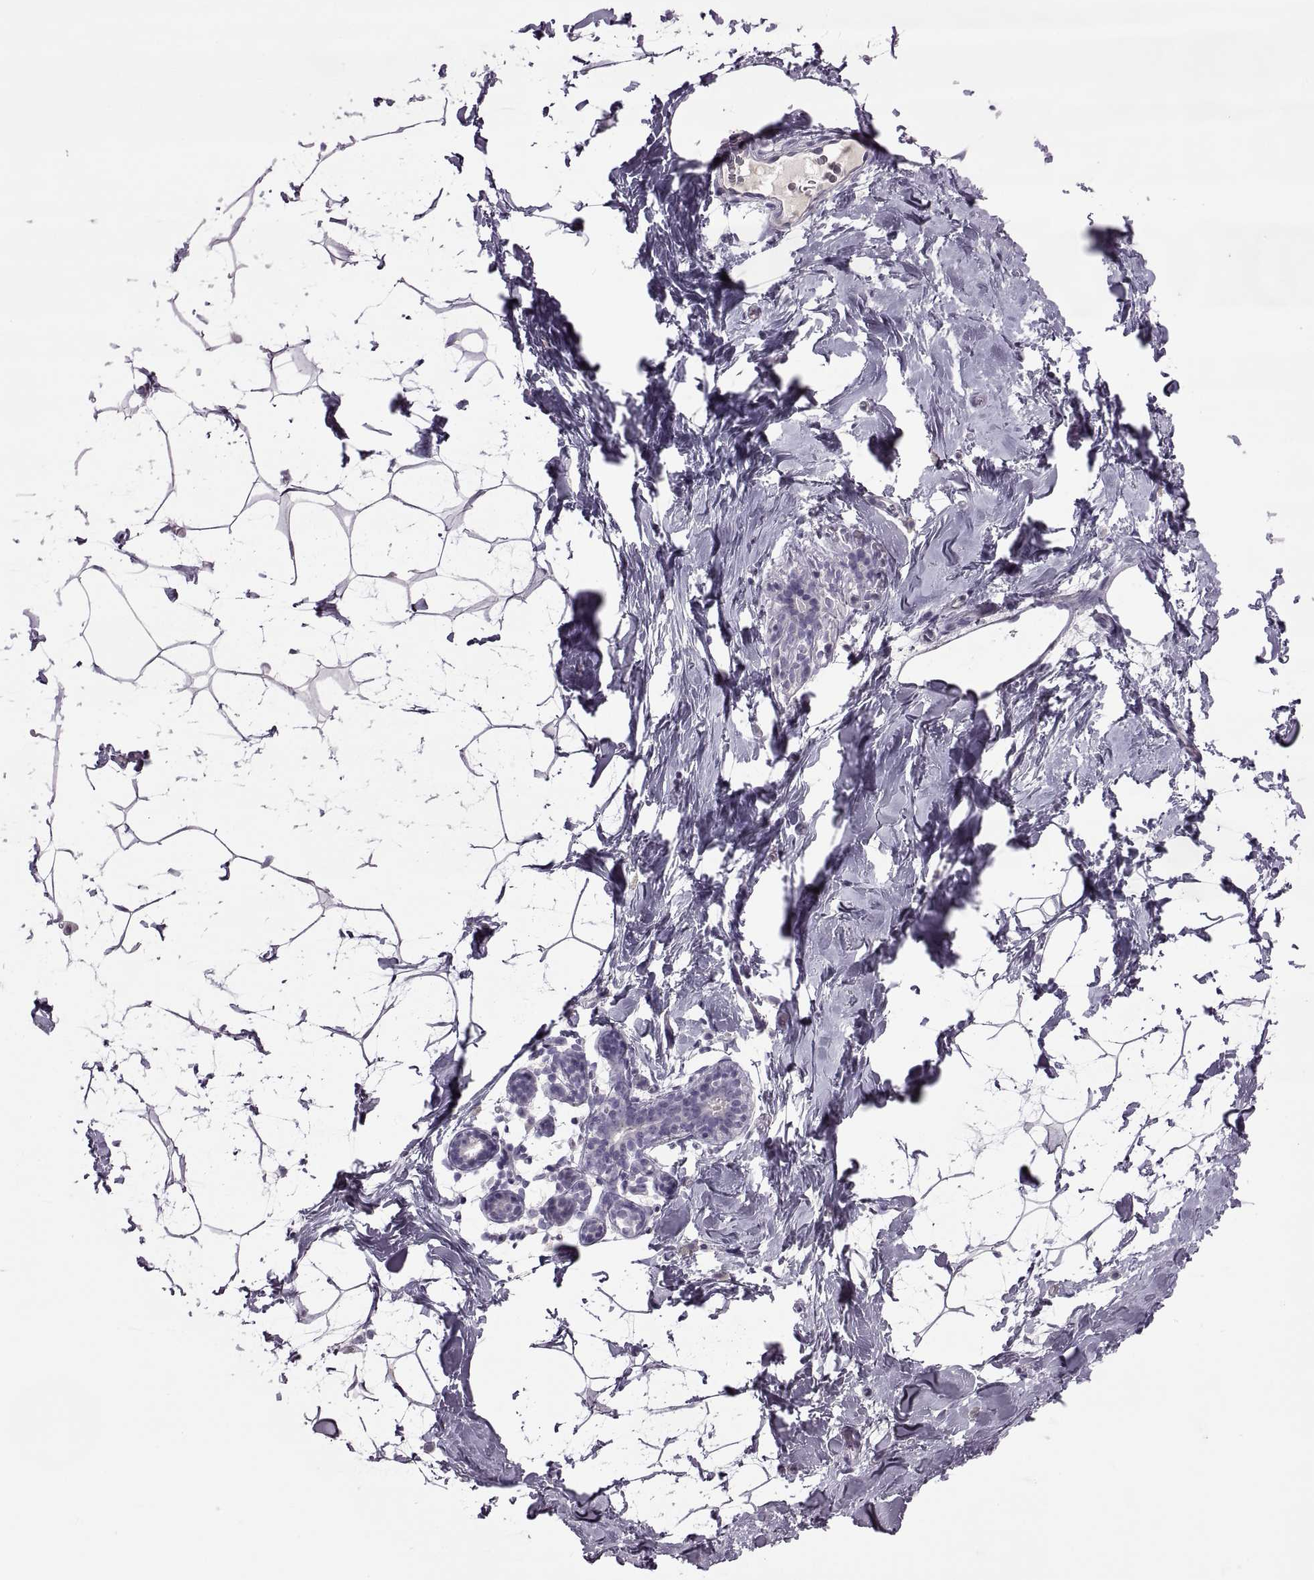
{"staining": {"intensity": "negative", "quantity": "none", "location": "none"}, "tissue": "breast", "cell_type": "Adipocytes", "image_type": "normal", "snomed": [{"axis": "morphology", "description": "Normal tissue, NOS"}, {"axis": "topography", "description": "Breast"}], "caption": "Immunohistochemistry (IHC) photomicrograph of unremarkable breast stained for a protein (brown), which displays no positivity in adipocytes.", "gene": "RSPH6A", "patient": {"sex": "female", "age": 32}}